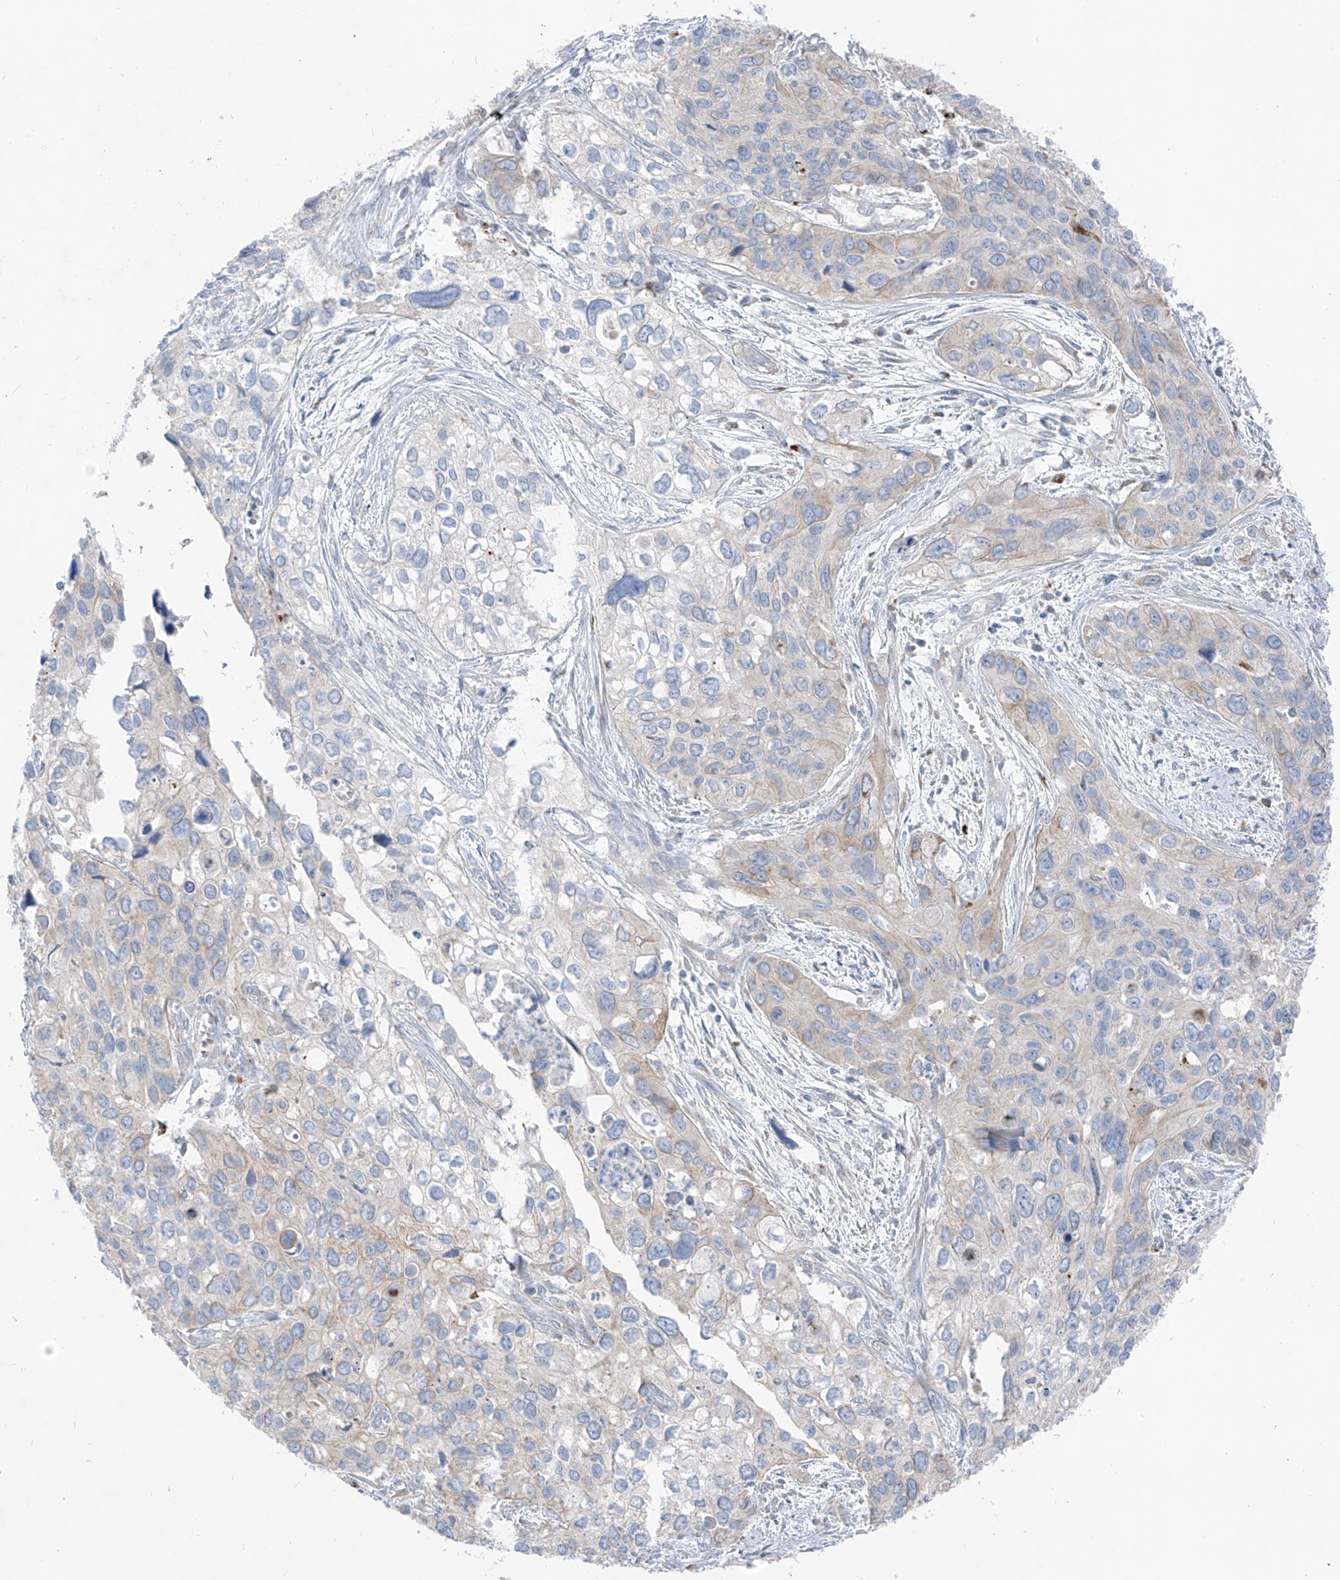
{"staining": {"intensity": "weak", "quantity": "<25%", "location": "cytoplasmic/membranous"}, "tissue": "cervical cancer", "cell_type": "Tumor cells", "image_type": "cancer", "snomed": [{"axis": "morphology", "description": "Squamous cell carcinoma, NOS"}, {"axis": "topography", "description": "Cervix"}], "caption": "High power microscopy image of an IHC histopathology image of cervical cancer (squamous cell carcinoma), revealing no significant expression in tumor cells.", "gene": "GPR137C", "patient": {"sex": "female", "age": 55}}